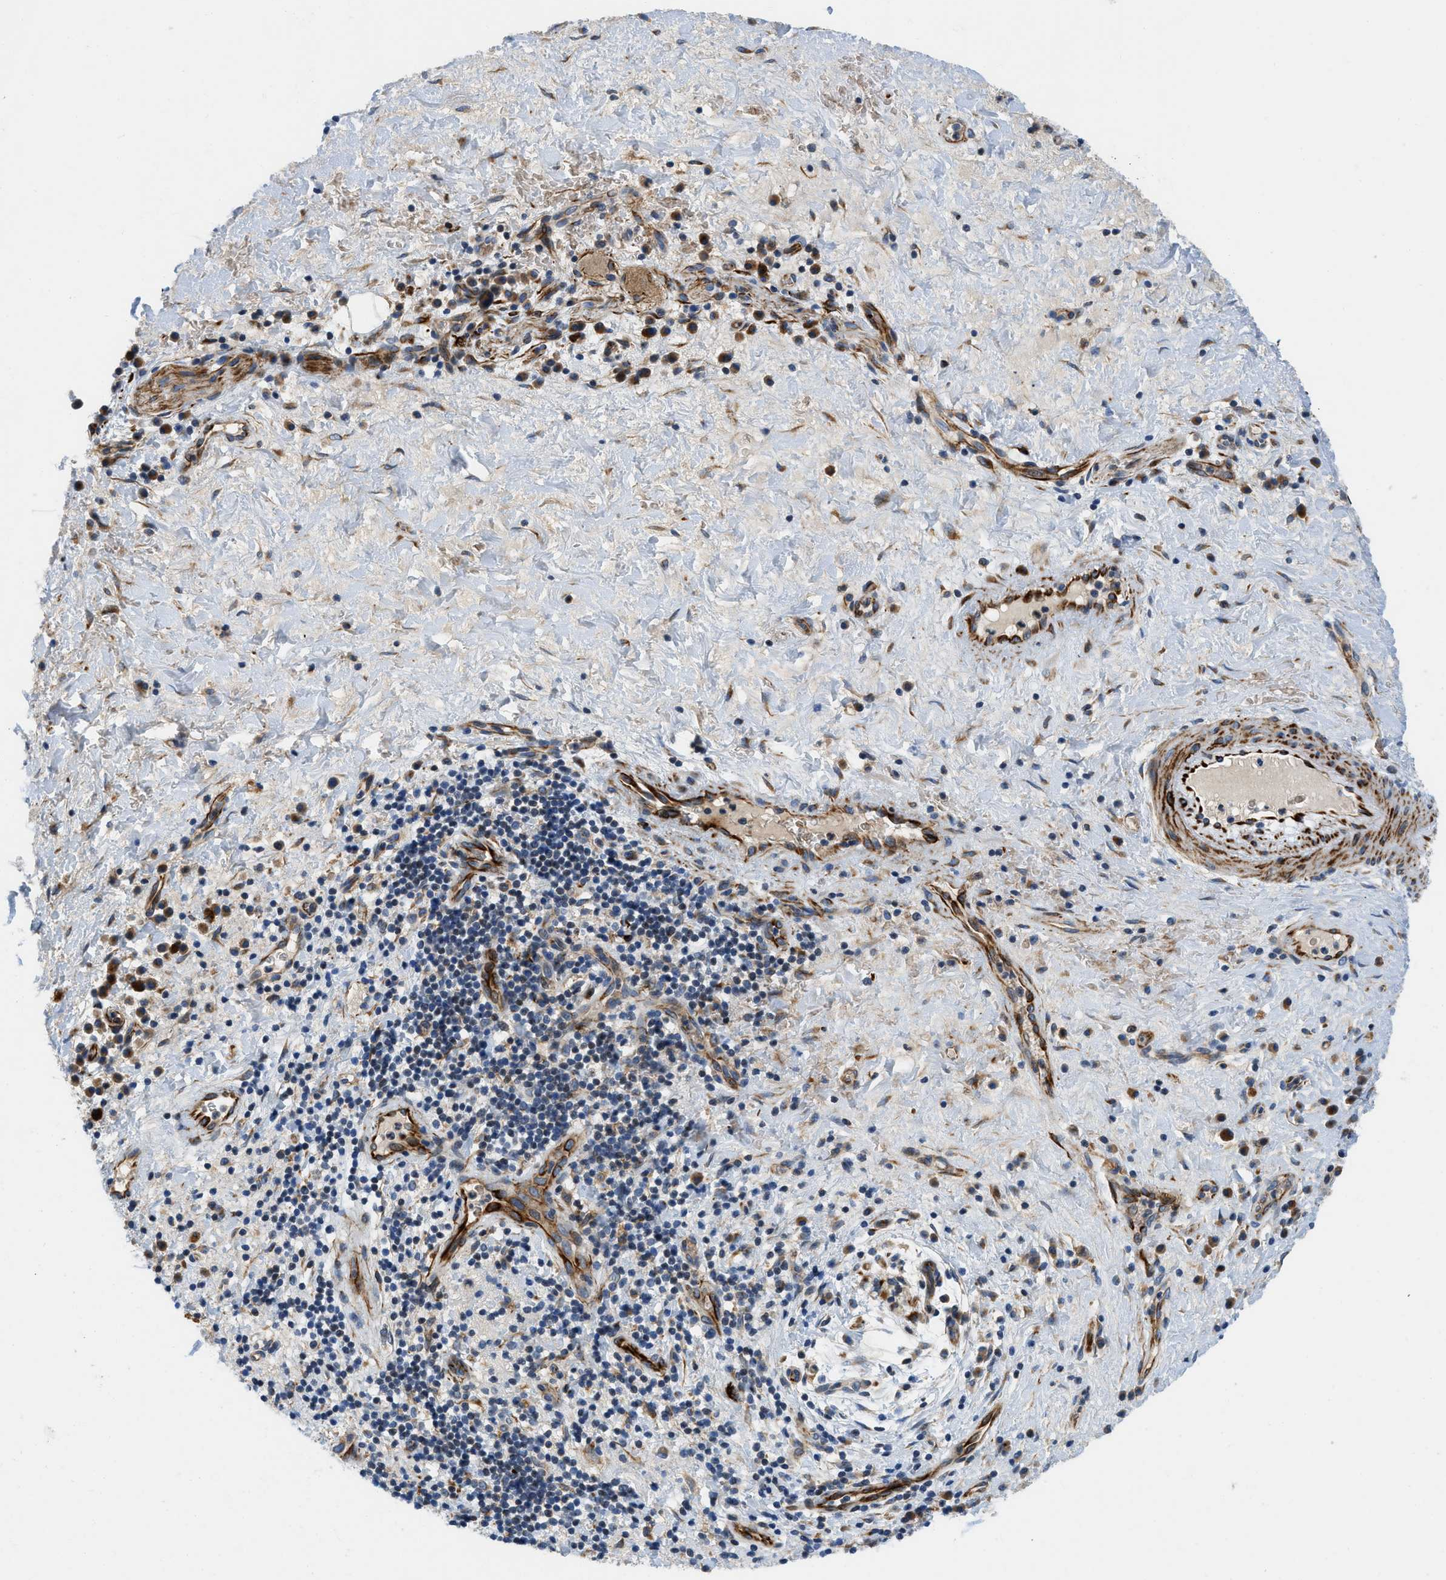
{"staining": {"intensity": "weak", "quantity": ">75%", "location": "cytoplasmic/membranous"}, "tissue": "liver cancer", "cell_type": "Tumor cells", "image_type": "cancer", "snomed": [{"axis": "morphology", "description": "Cholangiocarcinoma"}, {"axis": "topography", "description": "Liver"}], "caption": "Immunohistochemical staining of liver cholangiocarcinoma shows low levels of weak cytoplasmic/membranous staining in approximately >75% of tumor cells. Nuclei are stained in blue.", "gene": "ZNF831", "patient": {"sex": "female", "age": 38}}